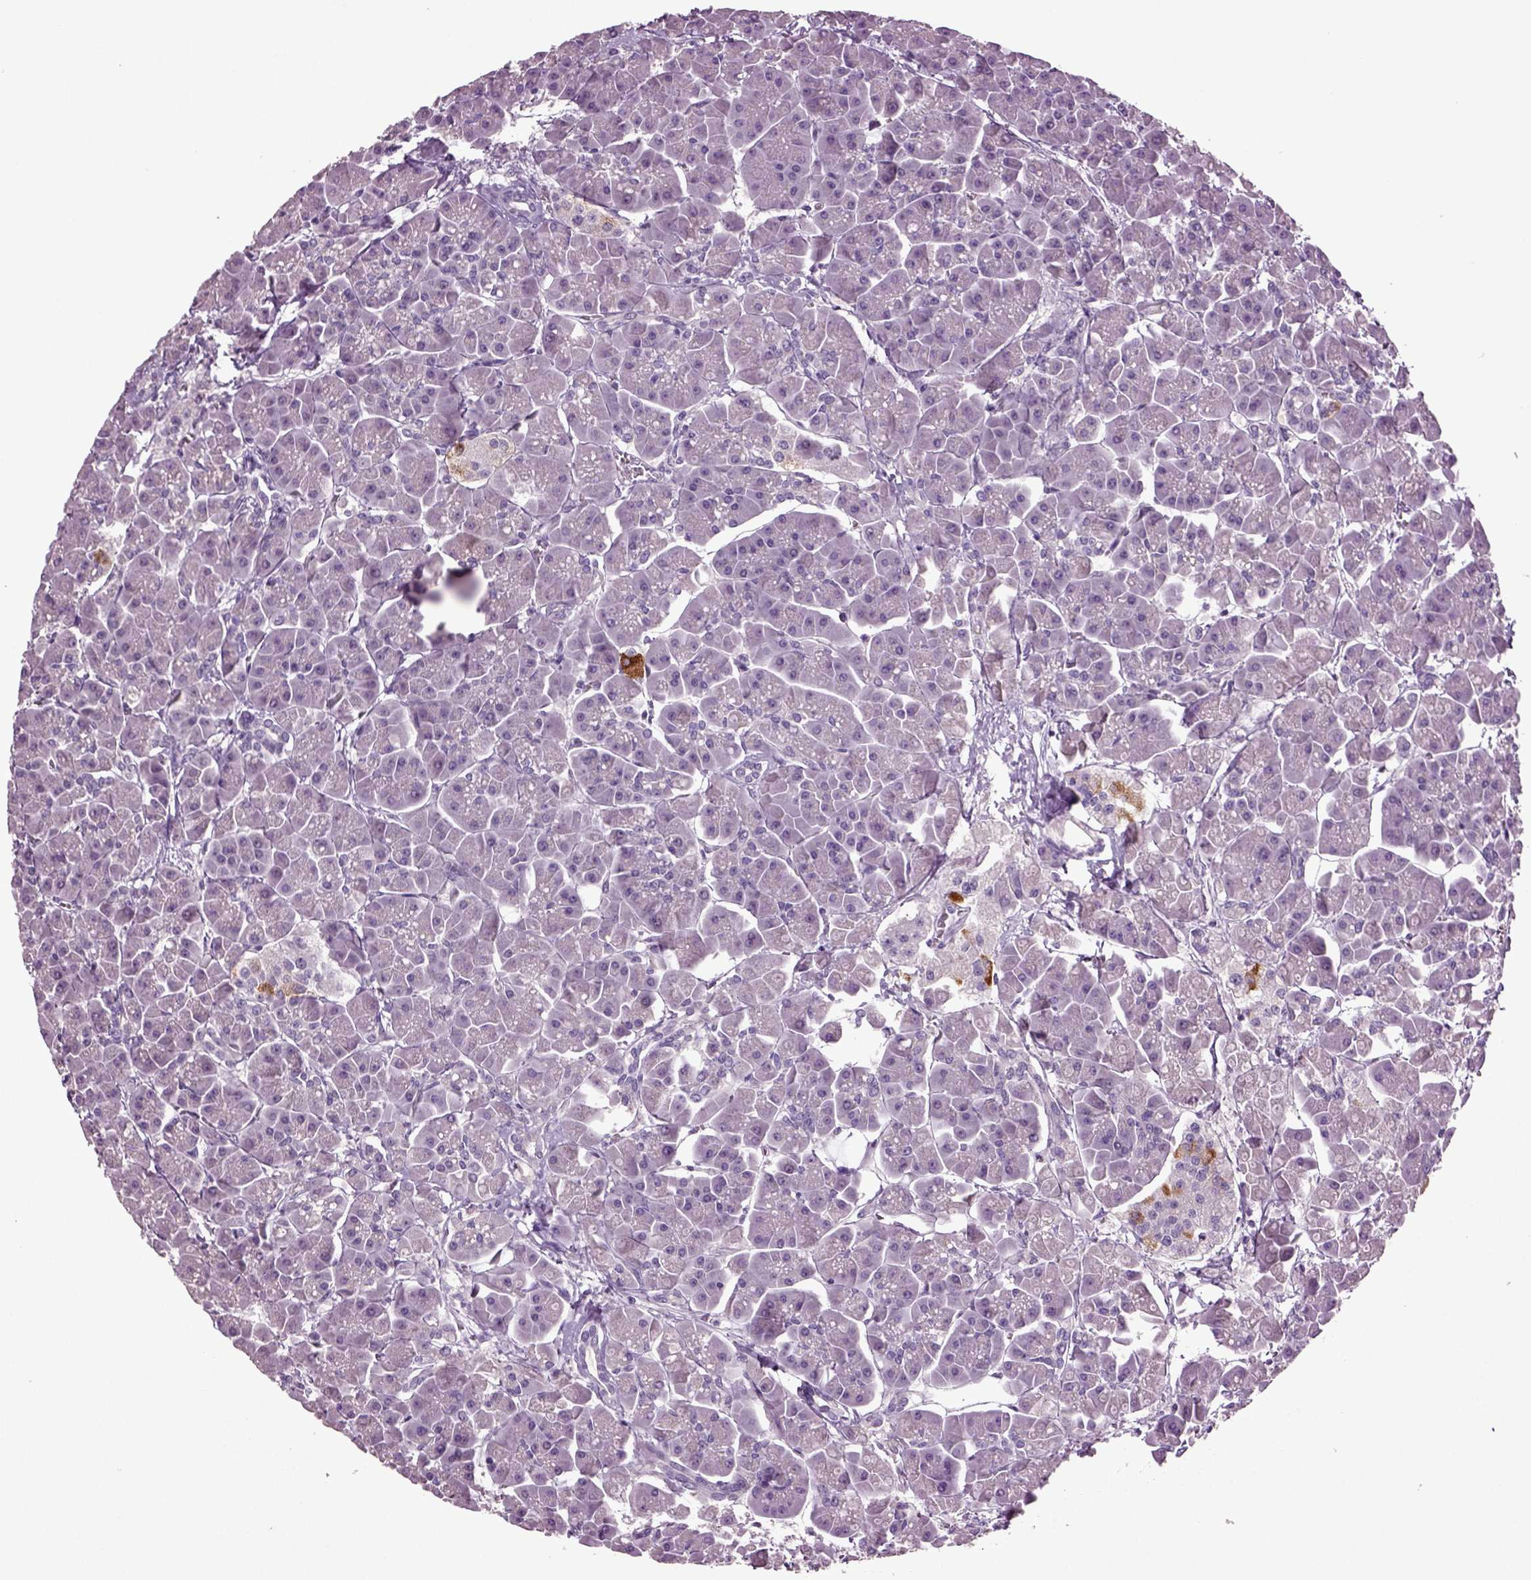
{"staining": {"intensity": "negative", "quantity": "none", "location": "none"}, "tissue": "pancreas", "cell_type": "Exocrine glandular cells", "image_type": "normal", "snomed": [{"axis": "morphology", "description": "Normal tissue, NOS"}, {"axis": "topography", "description": "Pancreas"}], "caption": "Human pancreas stained for a protein using immunohistochemistry (IHC) demonstrates no positivity in exocrine glandular cells.", "gene": "SLC17A6", "patient": {"sex": "male", "age": 70}}